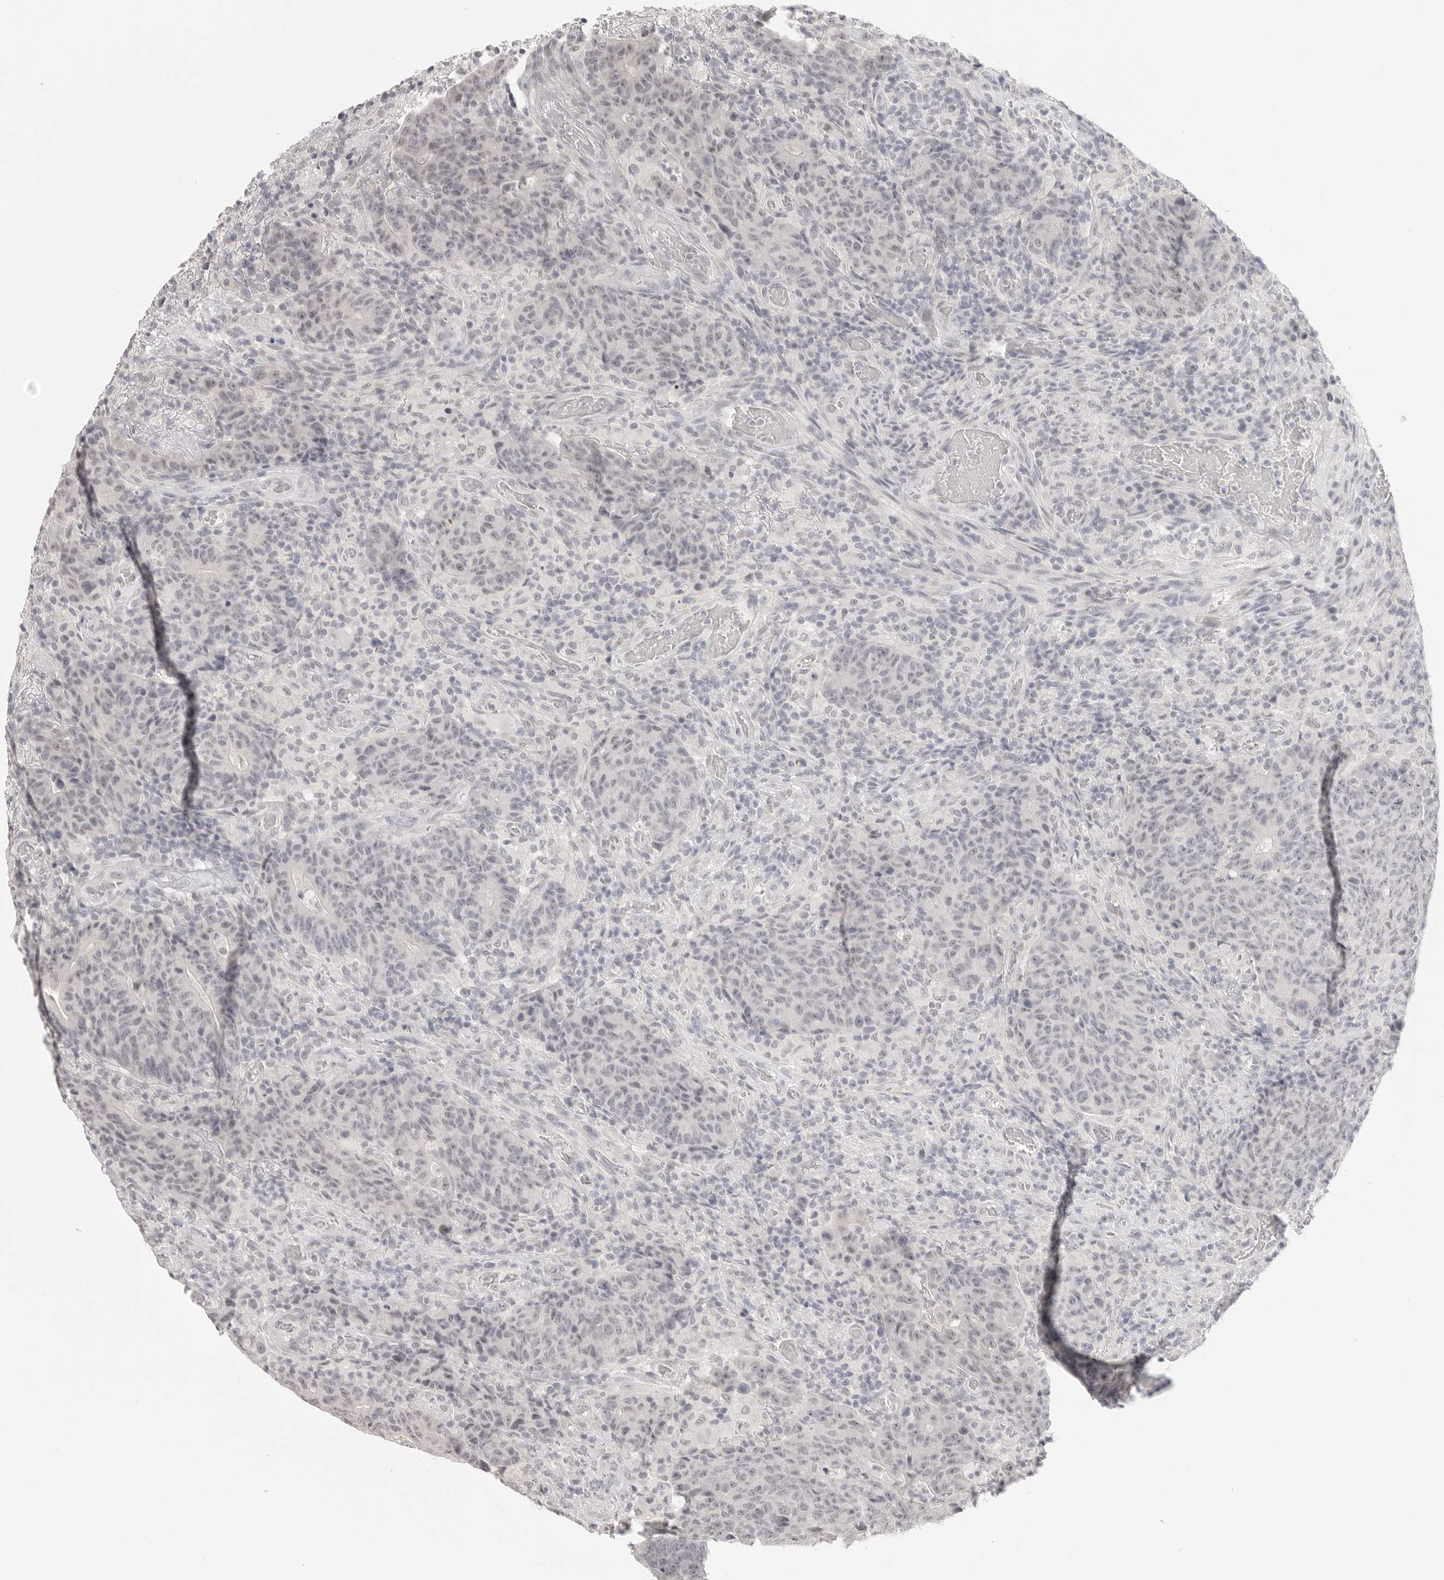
{"staining": {"intensity": "negative", "quantity": "none", "location": "none"}, "tissue": "colorectal cancer", "cell_type": "Tumor cells", "image_type": "cancer", "snomed": [{"axis": "morphology", "description": "Adenocarcinoma, NOS"}, {"axis": "topography", "description": "Colon"}], "caption": "Tumor cells show no significant protein positivity in adenocarcinoma (colorectal).", "gene": "KLK11", "patient": {"sex": "female", "age": 75}}